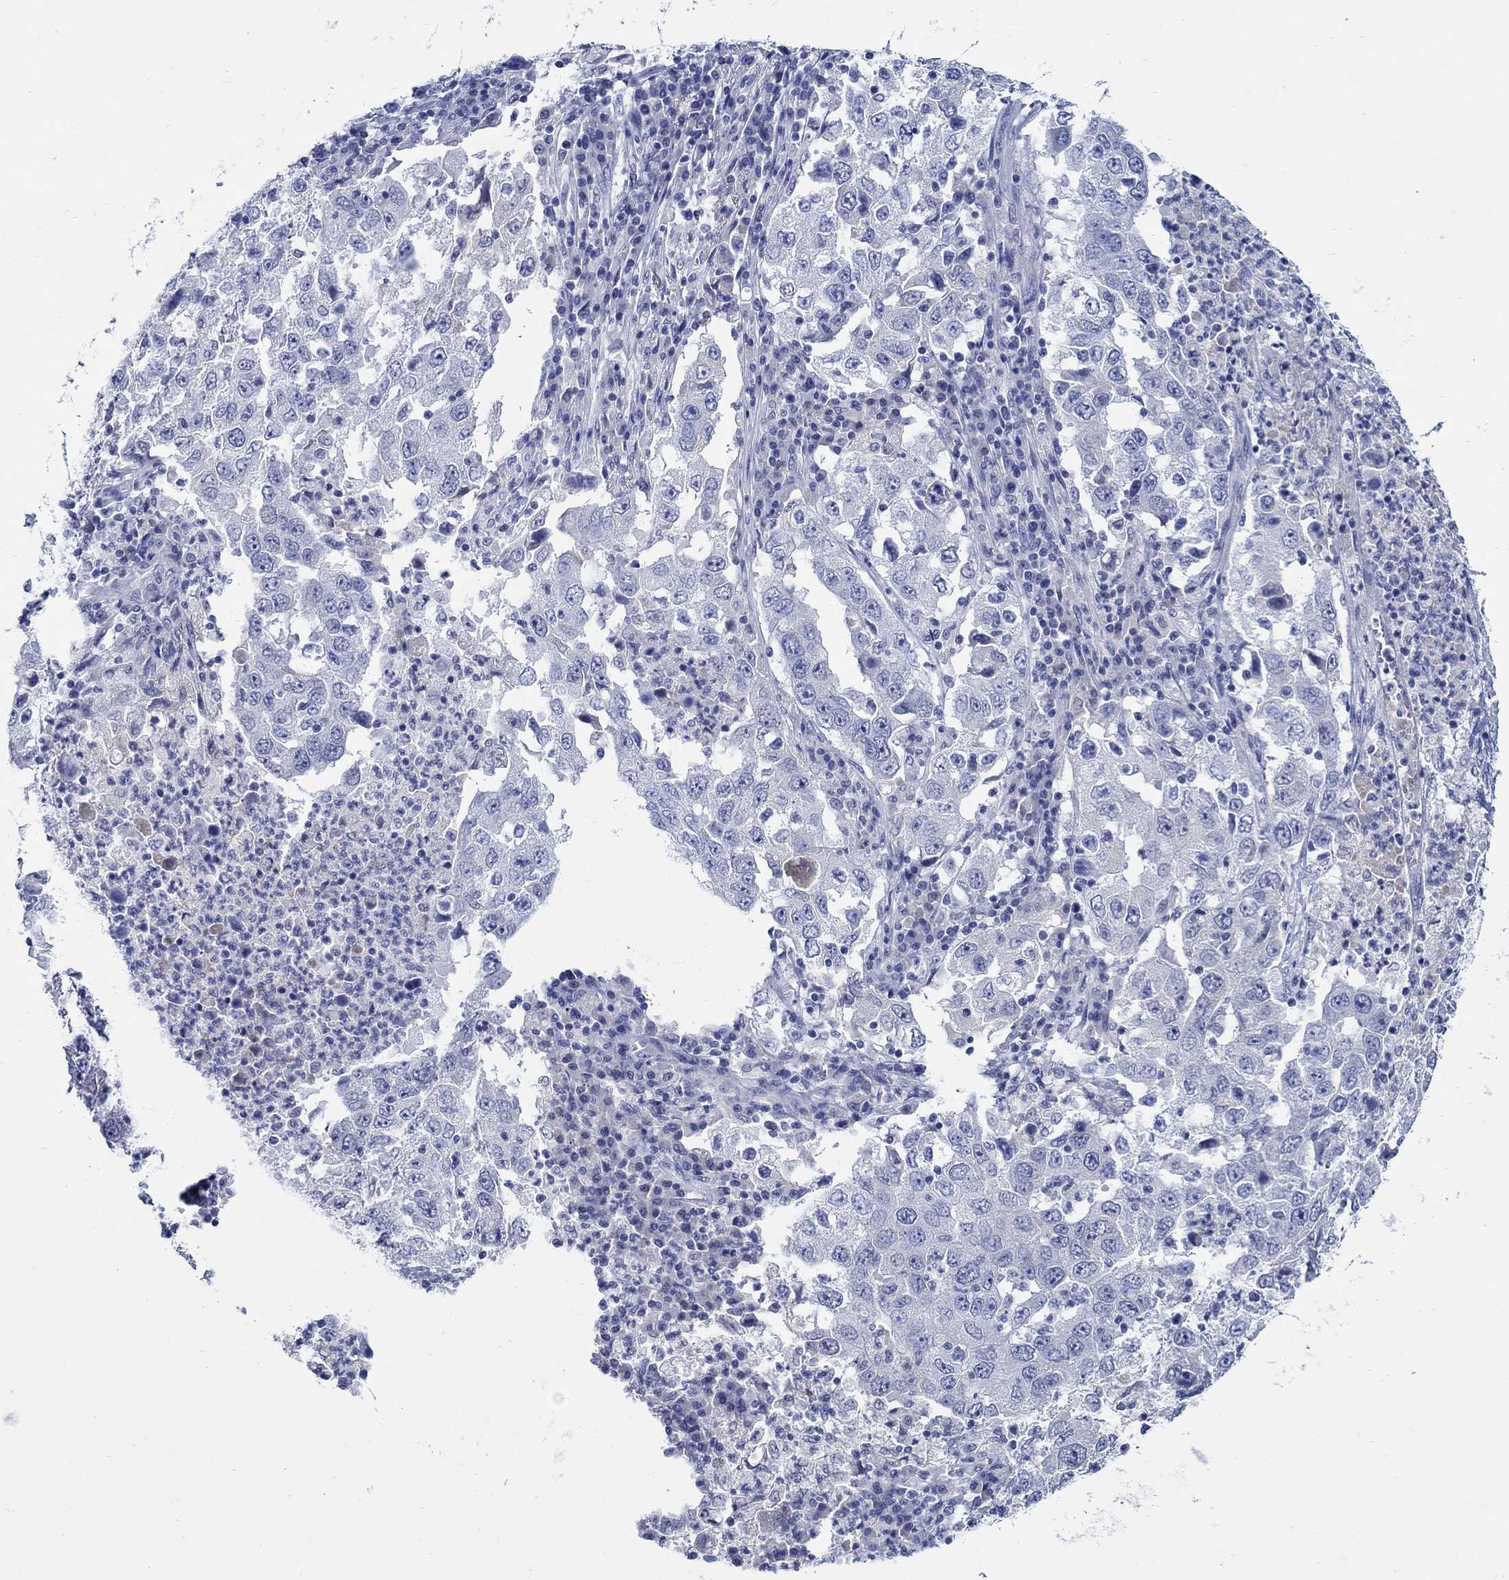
{"staining": {"intensity": "negative", "quantity": "none", "location": "none"}, "tissue": "lung cancer", "cell_type": "Tumor cells", "image_type": "cancer", "snomed": [{"axis": "morphology", "description": "Adenocarcinoma, NOS"}, {"axis": "topography", "description": "Lung"}], "caption": "IHC histopathology image of human lung cancer stained for a protein (brown), which displays no positivity in tumor cells.", "gene": "MC2R", "patient": {"sex": "male", "age": 73}}